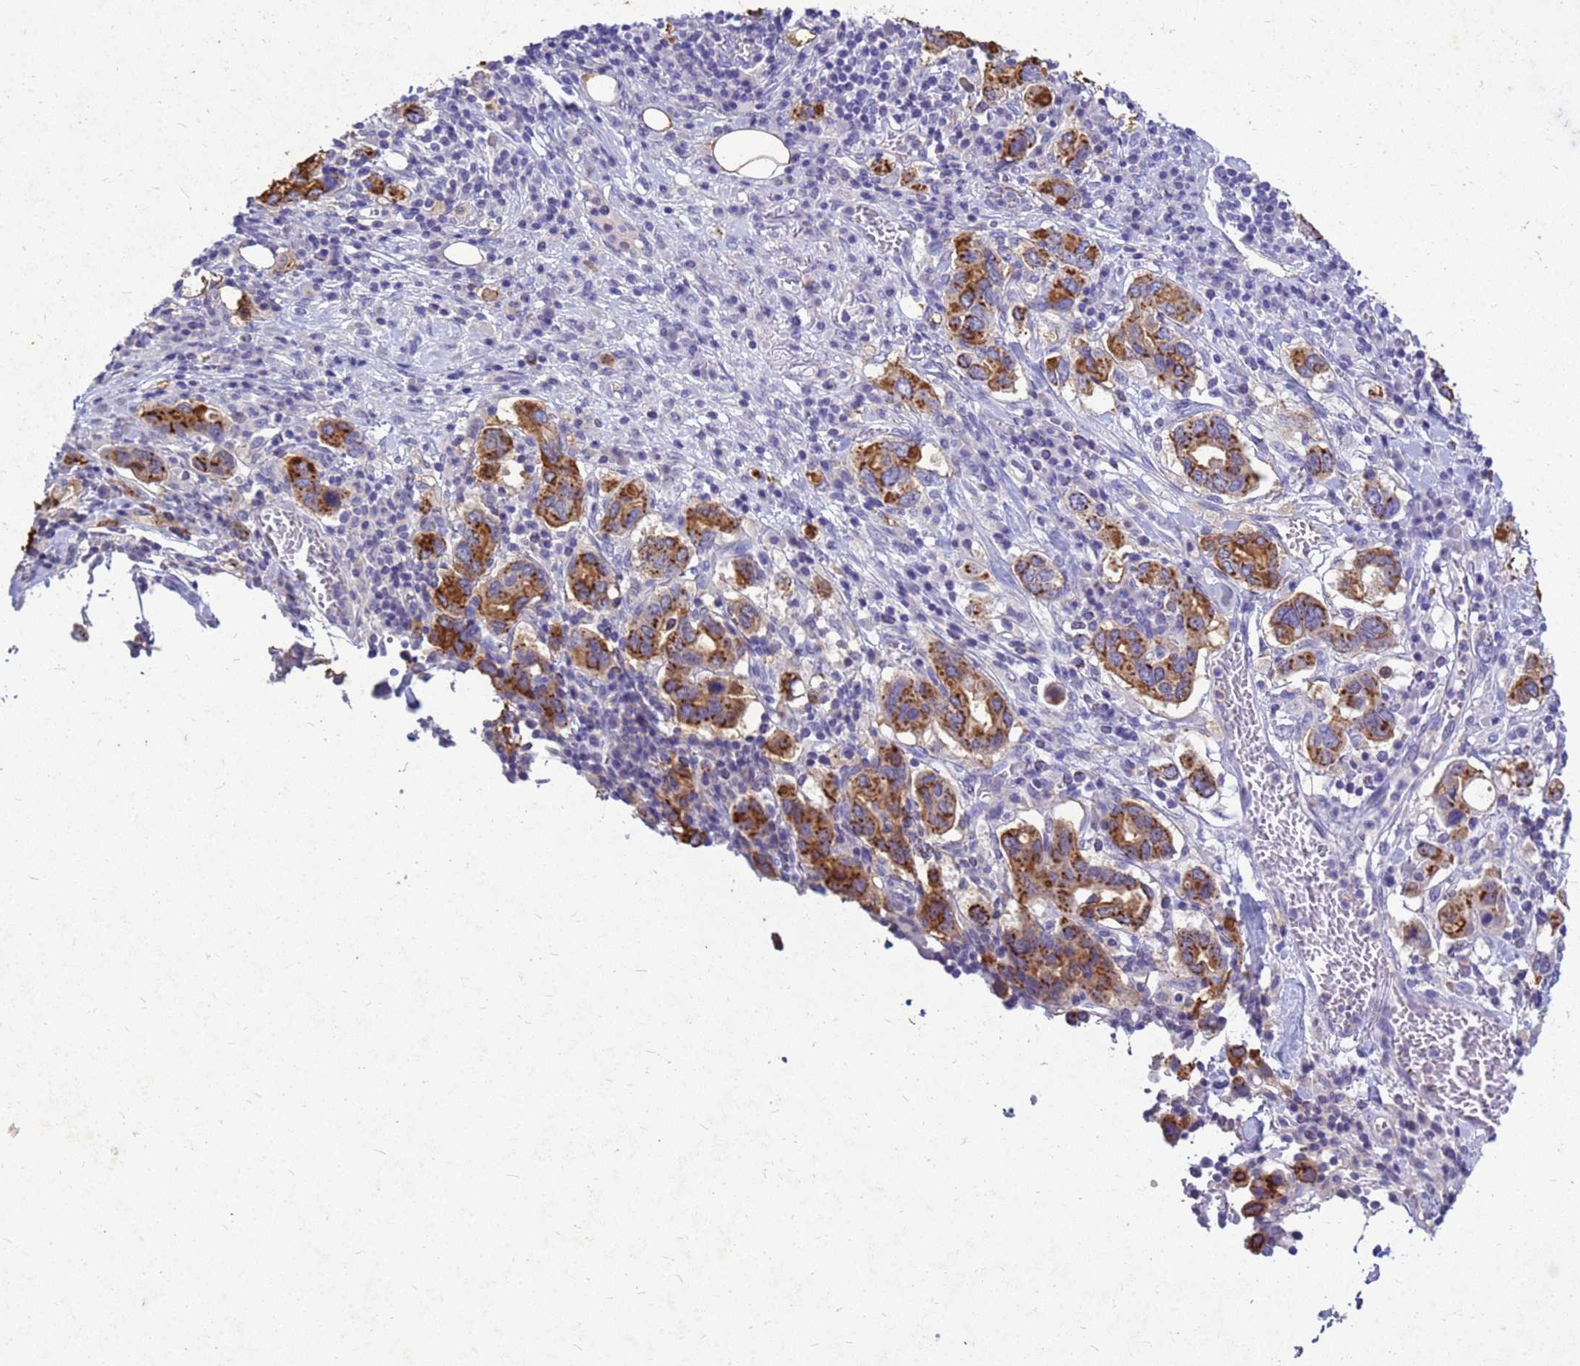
{"staining": {"intensity": "strong", "quantity": ">75%", "location": "cytoplasmic/membranous"}, "tissue": "stomach cancer", "cell_type": "Tumor cells", "image_type": "cancer", "snomed": [{"axis": "morphology", "description": "Adenocarcinoma, NOS"}, {"axis": "topography", "description": "Stomach, upper"}, {"axis": "topography", "description": "Stomach"}], "caption": "There is high levels of strong cytoplasmic/membranous expression in tumor cells of stomach cancer (adenocarcinoma), as demonstrated by immunohistochemical staining (brown color).", "gene": "AKR1C1", "patient": {"sex": "male", "age": 62}}